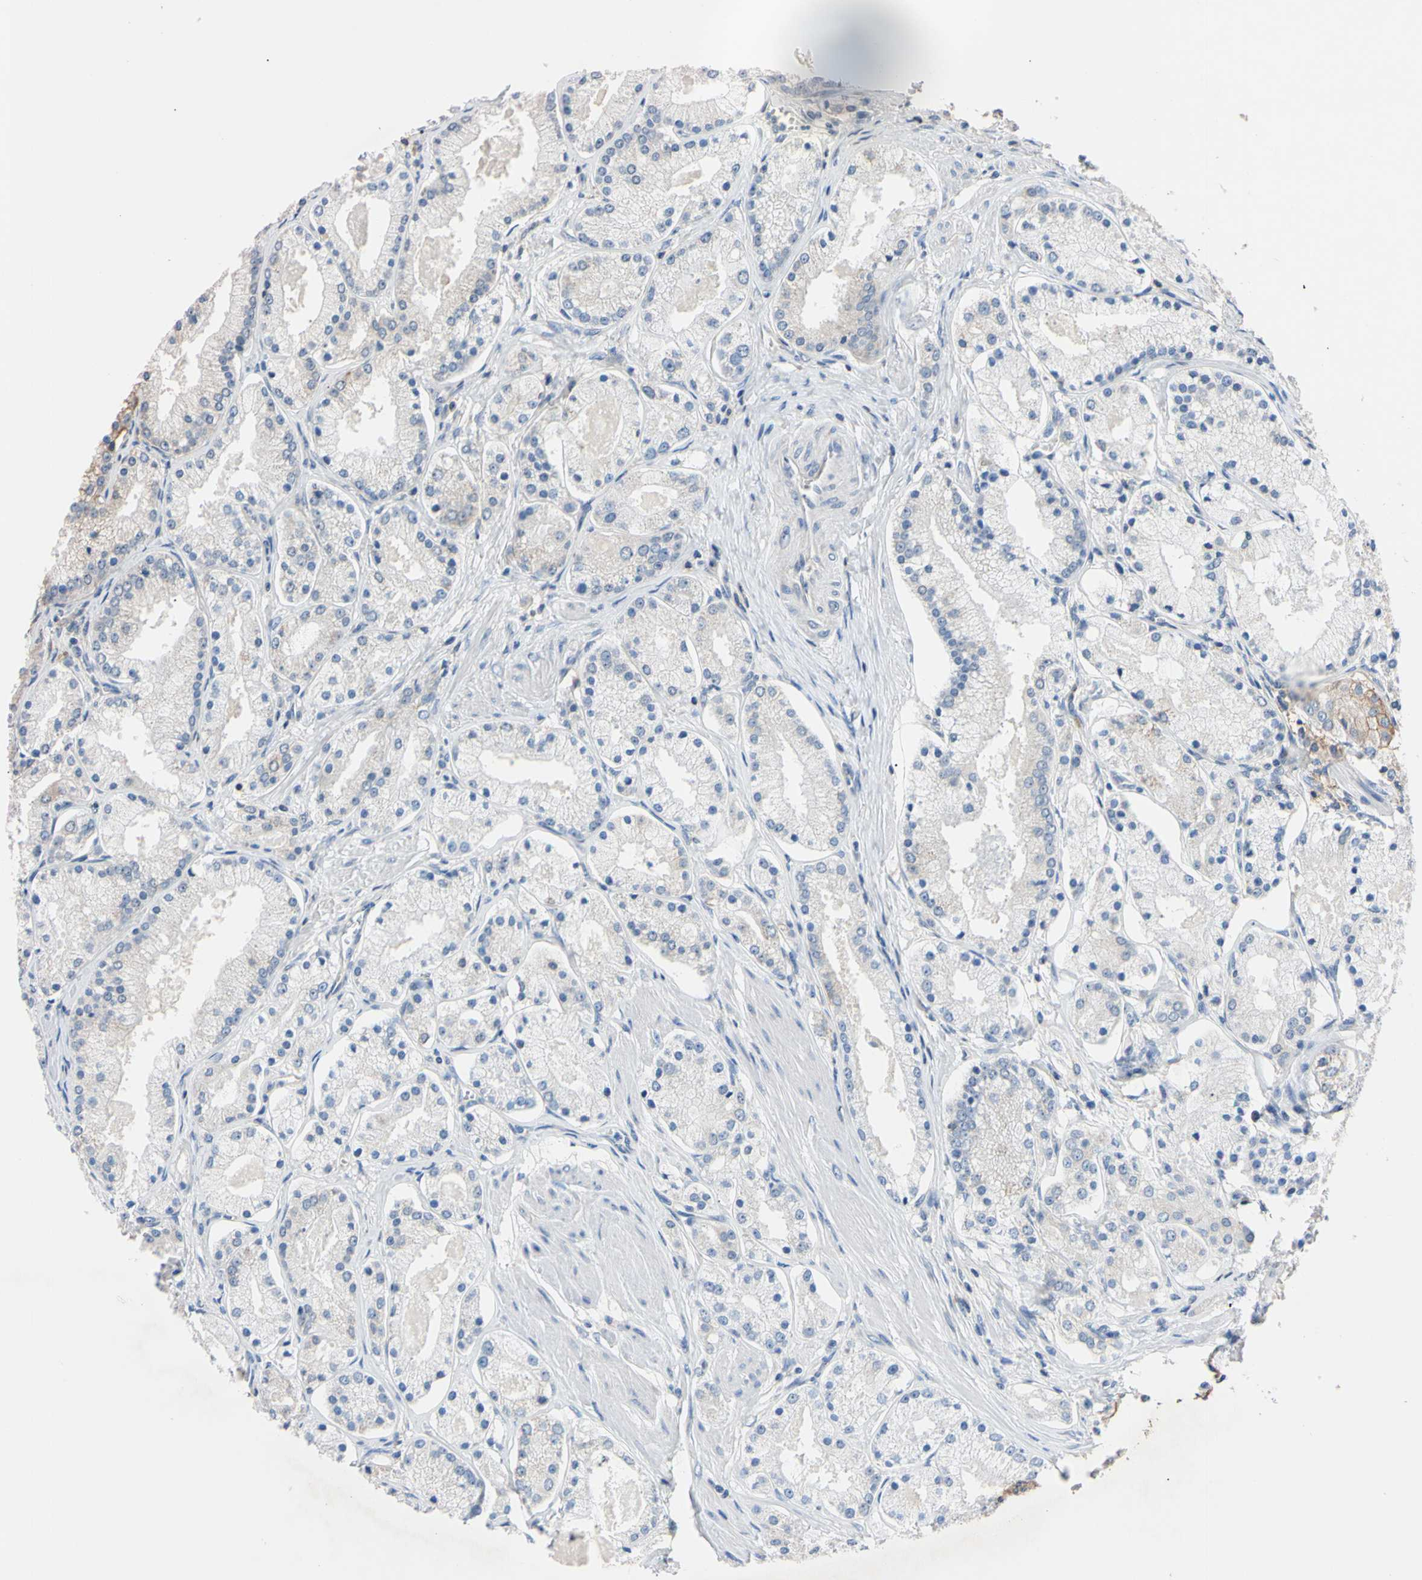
{"staining": {"intensity": "negative", "quantity": "none", "location": "none"}, "tissue": "prostate cancer", "cell_type": "Tumor cells", "image_type": "cancer", "snomed": [{"axis": "morphology", "description": "Adenocarcinoma, High grade"}, {"axis": "topography", "description": "Prostate"}], "caption": "Human prostate cancer stained for a protein using immunohistochemistry displays no positivity in tumor cells.", "gene": "PNKD", "patient": {"sex": "male", "age": 66}}